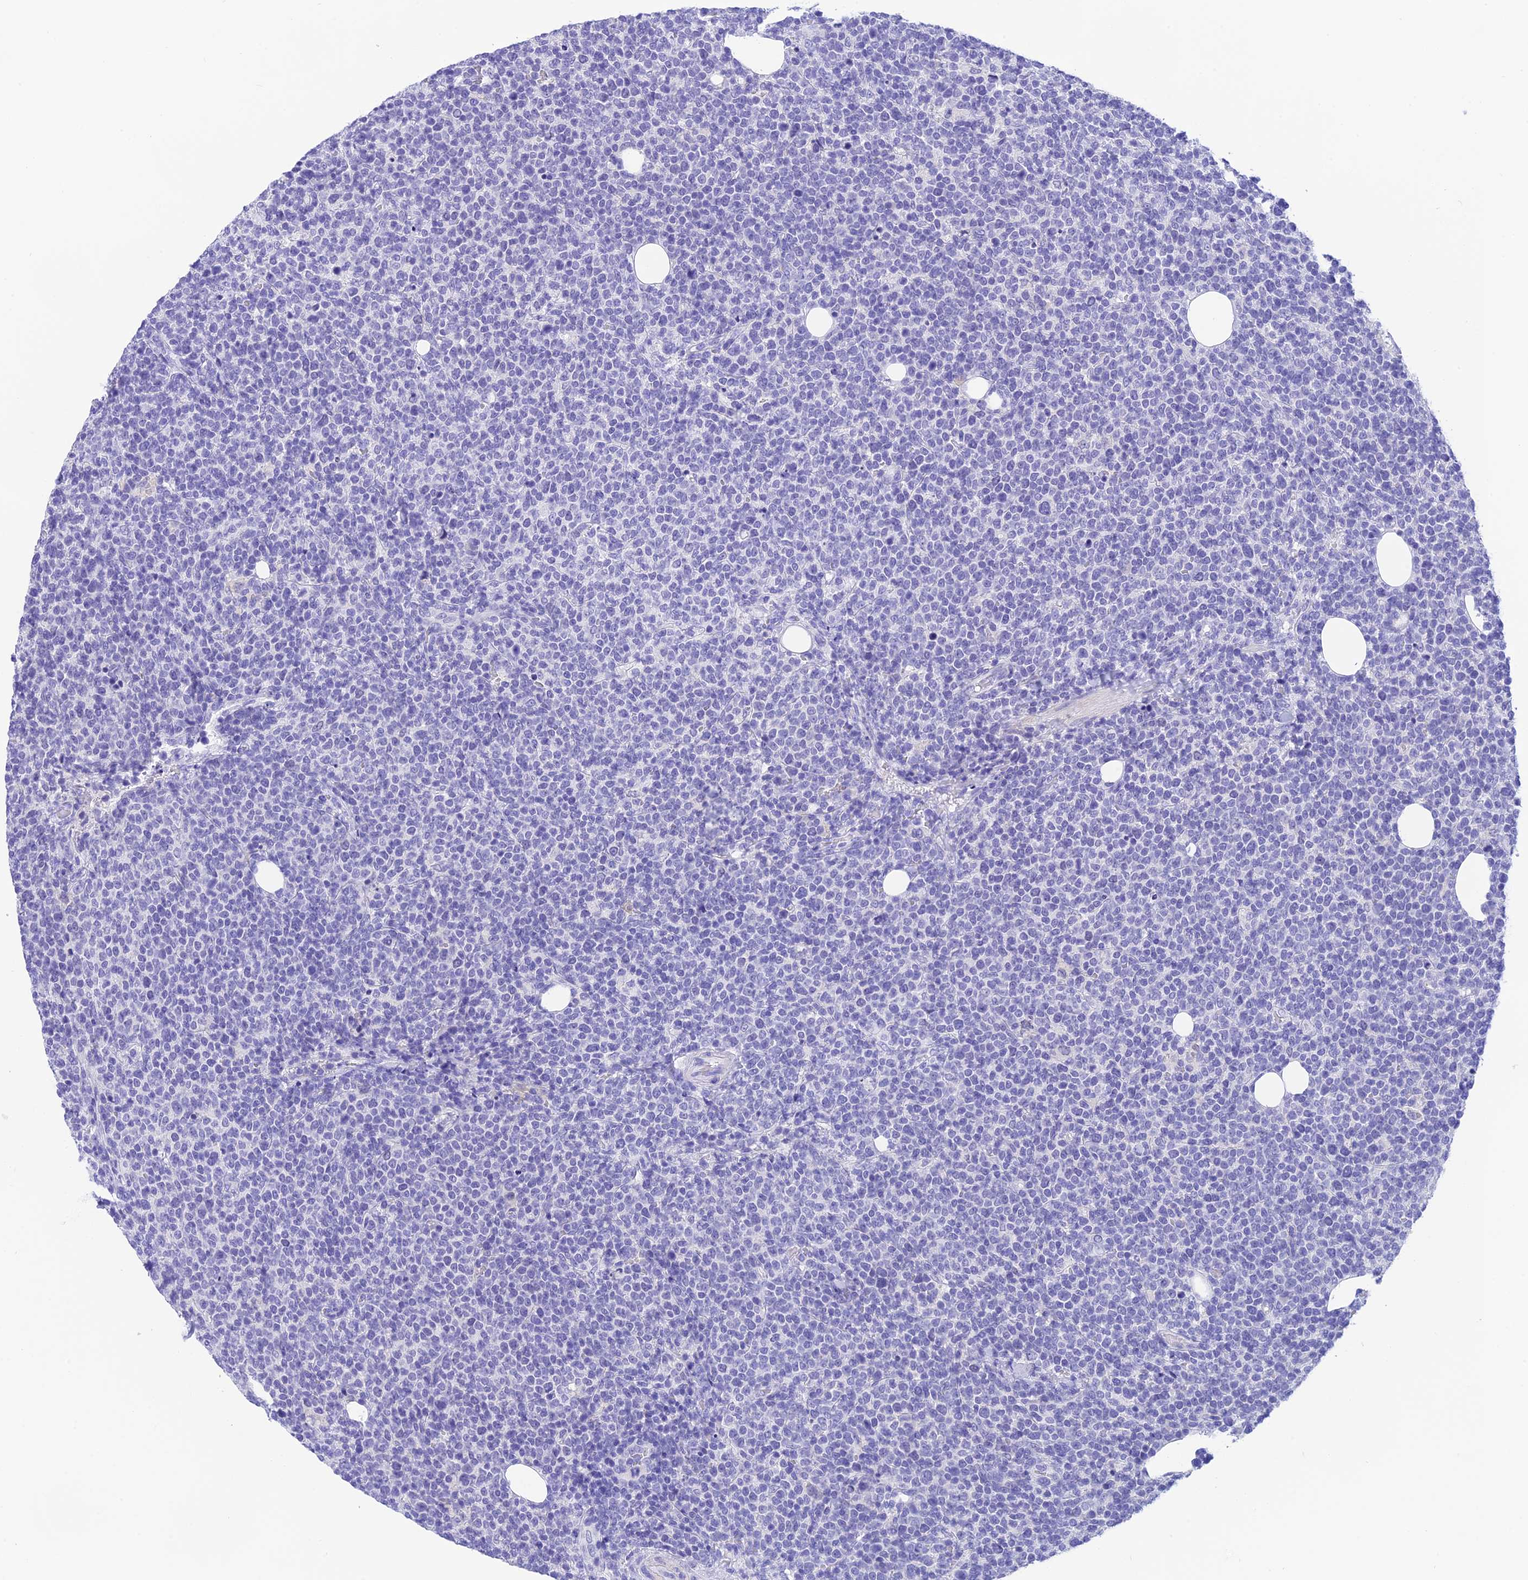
{"staining": {"intensity": "negative", "quantity": "none", "location": "none"}, "tissue": "lymphoma", "cell_type": "Tumor cells", "image_type": "cancer", "snomed": [{"axis": "morphology", "description": "Malignant lymphoma, non-Hodgkin's type, High grade"}, {"axis": "topography", "description": "Lymph node"}], "caption": "The immunohistochemistry photomicrograph has no significant positivity in tumor cells of high-grade malignant lymphoma, non-Hodgkin's type tissue.", "gene": "KDELR3", "patient": {"sex": "male", "age": 61}}